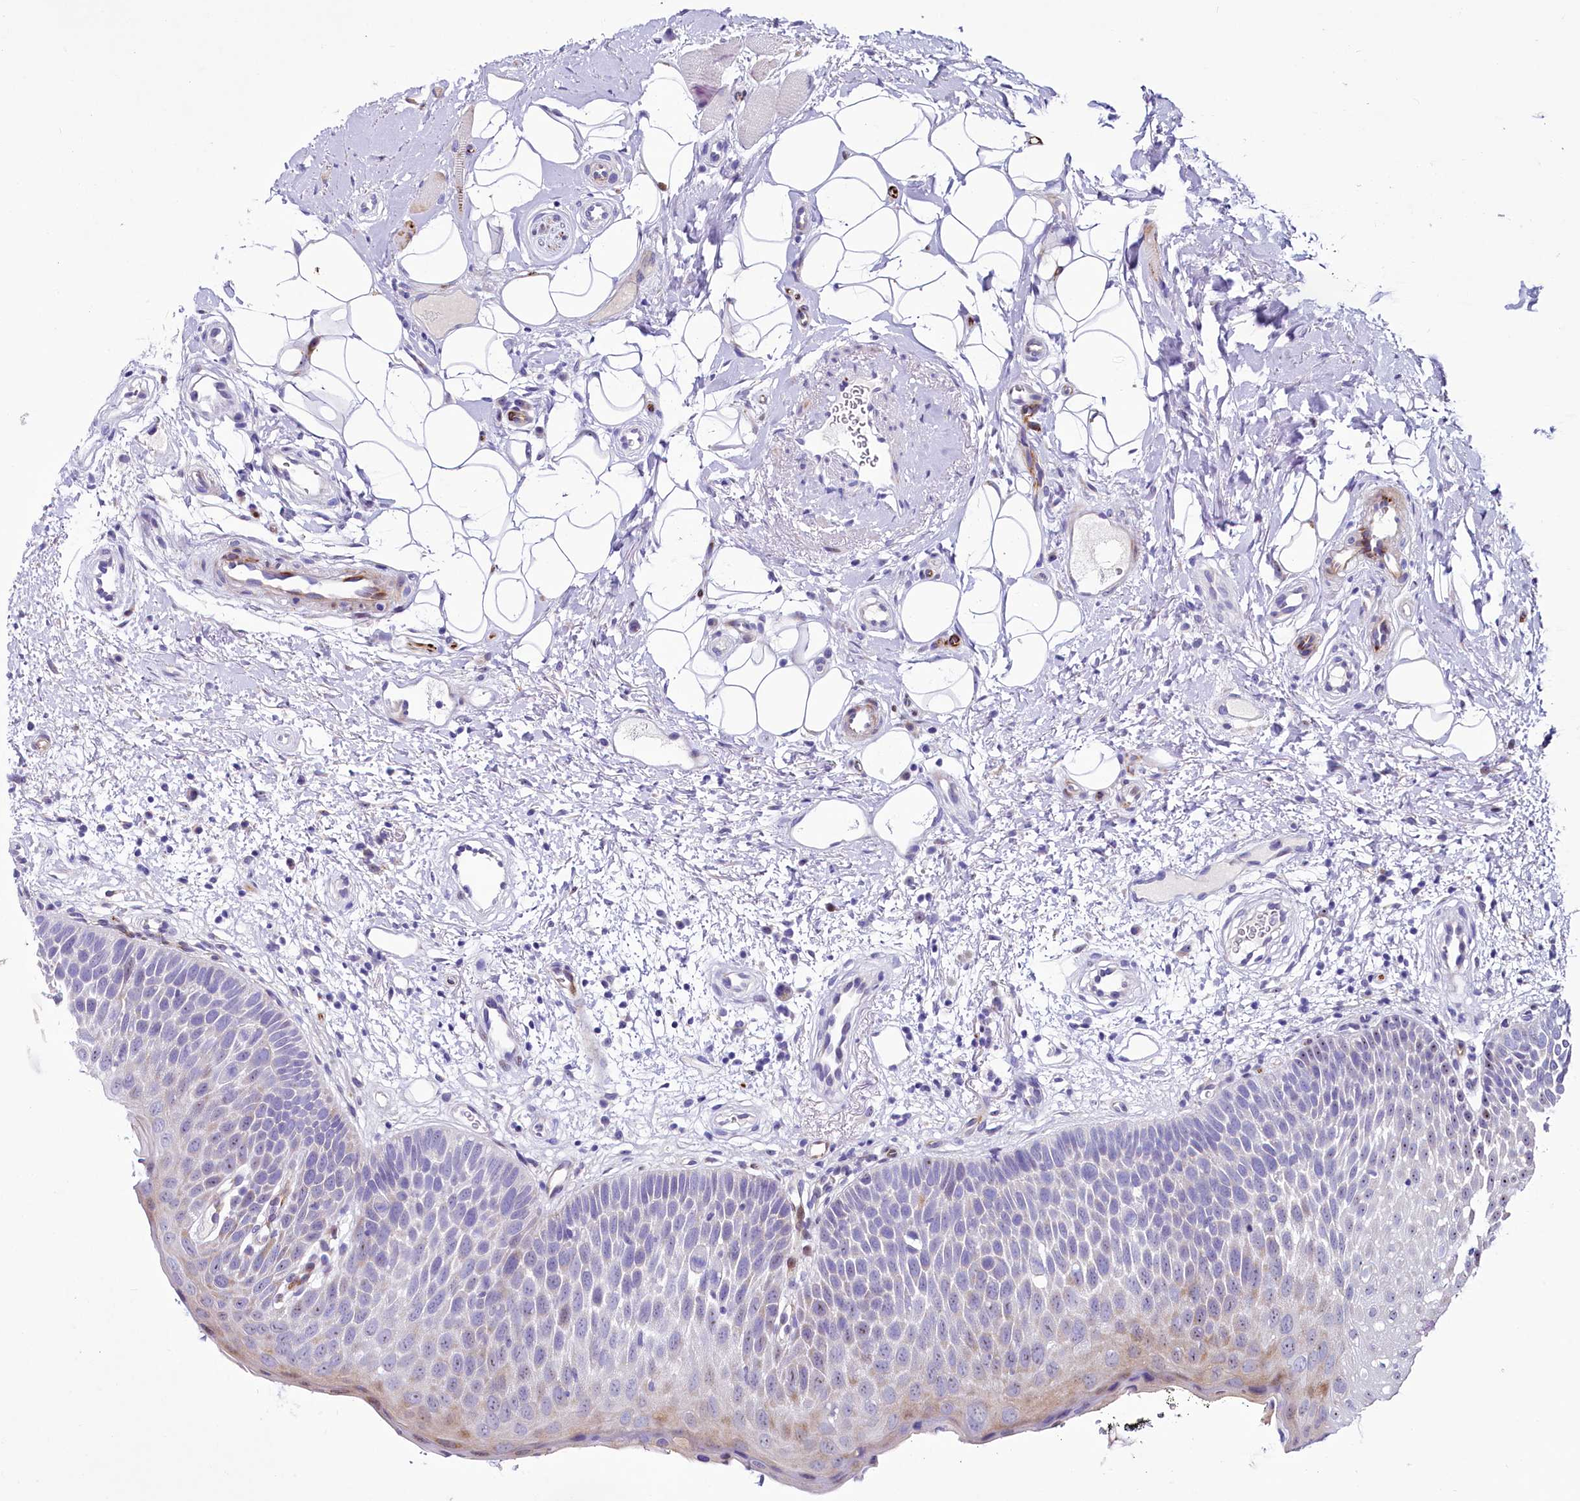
{"staining": {"intensity": "moderate", "quantity": "<25%", "location": "cytoplasmic/membranous,nuclear"}, "tissue": "oral mucosa", "cell_type": "Squamous epithelial cells", "image_type": "normal", "snomed": [{"axis": "morphology", "description": "No evidence of malignacy"}, {"axis": "topography", "description": "Oral tissue"}, {"axis": "topography", "description": "Head-Neck"}], "caption": "Protein staining exhibits moderate cytoplasmic/membranous,nuclear positivity in about <25% of squamous epithelial cells in normal oral mucosa.", "gene": "SH3TC2", "patient": {"sex": "male", "age": 68}}